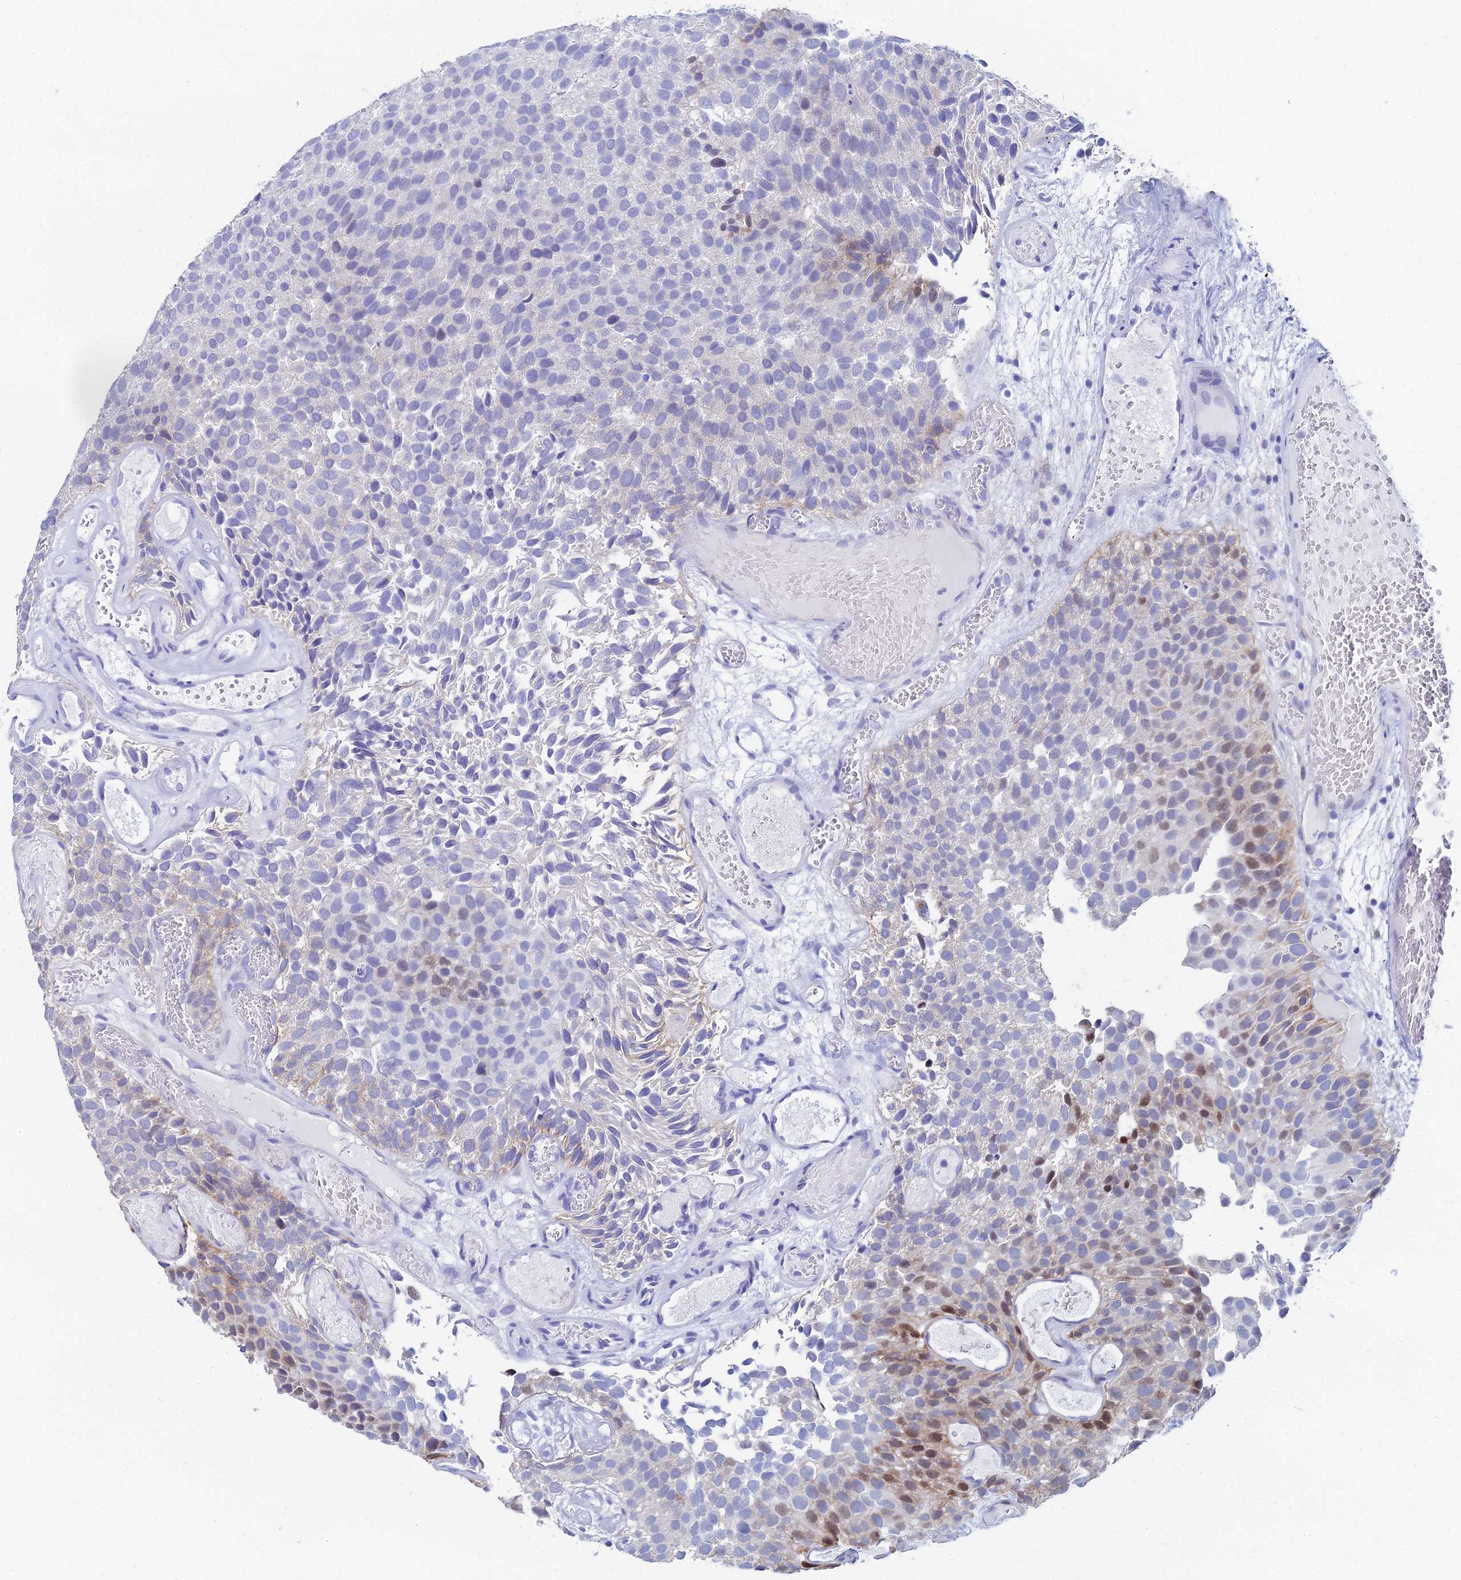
{"staining": {"intensity": "moderate", "quantity": "<25%", "location": "cytoplasmic/membranous,nuclear"}, "tissue": "urothelial cancer", "cell_type": "Tumor cells", "image_type": "cancer", "snomed": [{"axis": "morphology", "description": "Urothelial carcinoma, Low grade"}, {"axis": "topography", "description": "Urinary bladder"}], "caption": "Brown immunohistochemical staining in human urothelial cancer reveals moderate cytoplasmic/membranous and nuclear positivity in approximately <25% of tumor cells.", "gene": "HSPA1L", "patient": {"sex": "male", "age": 89}}